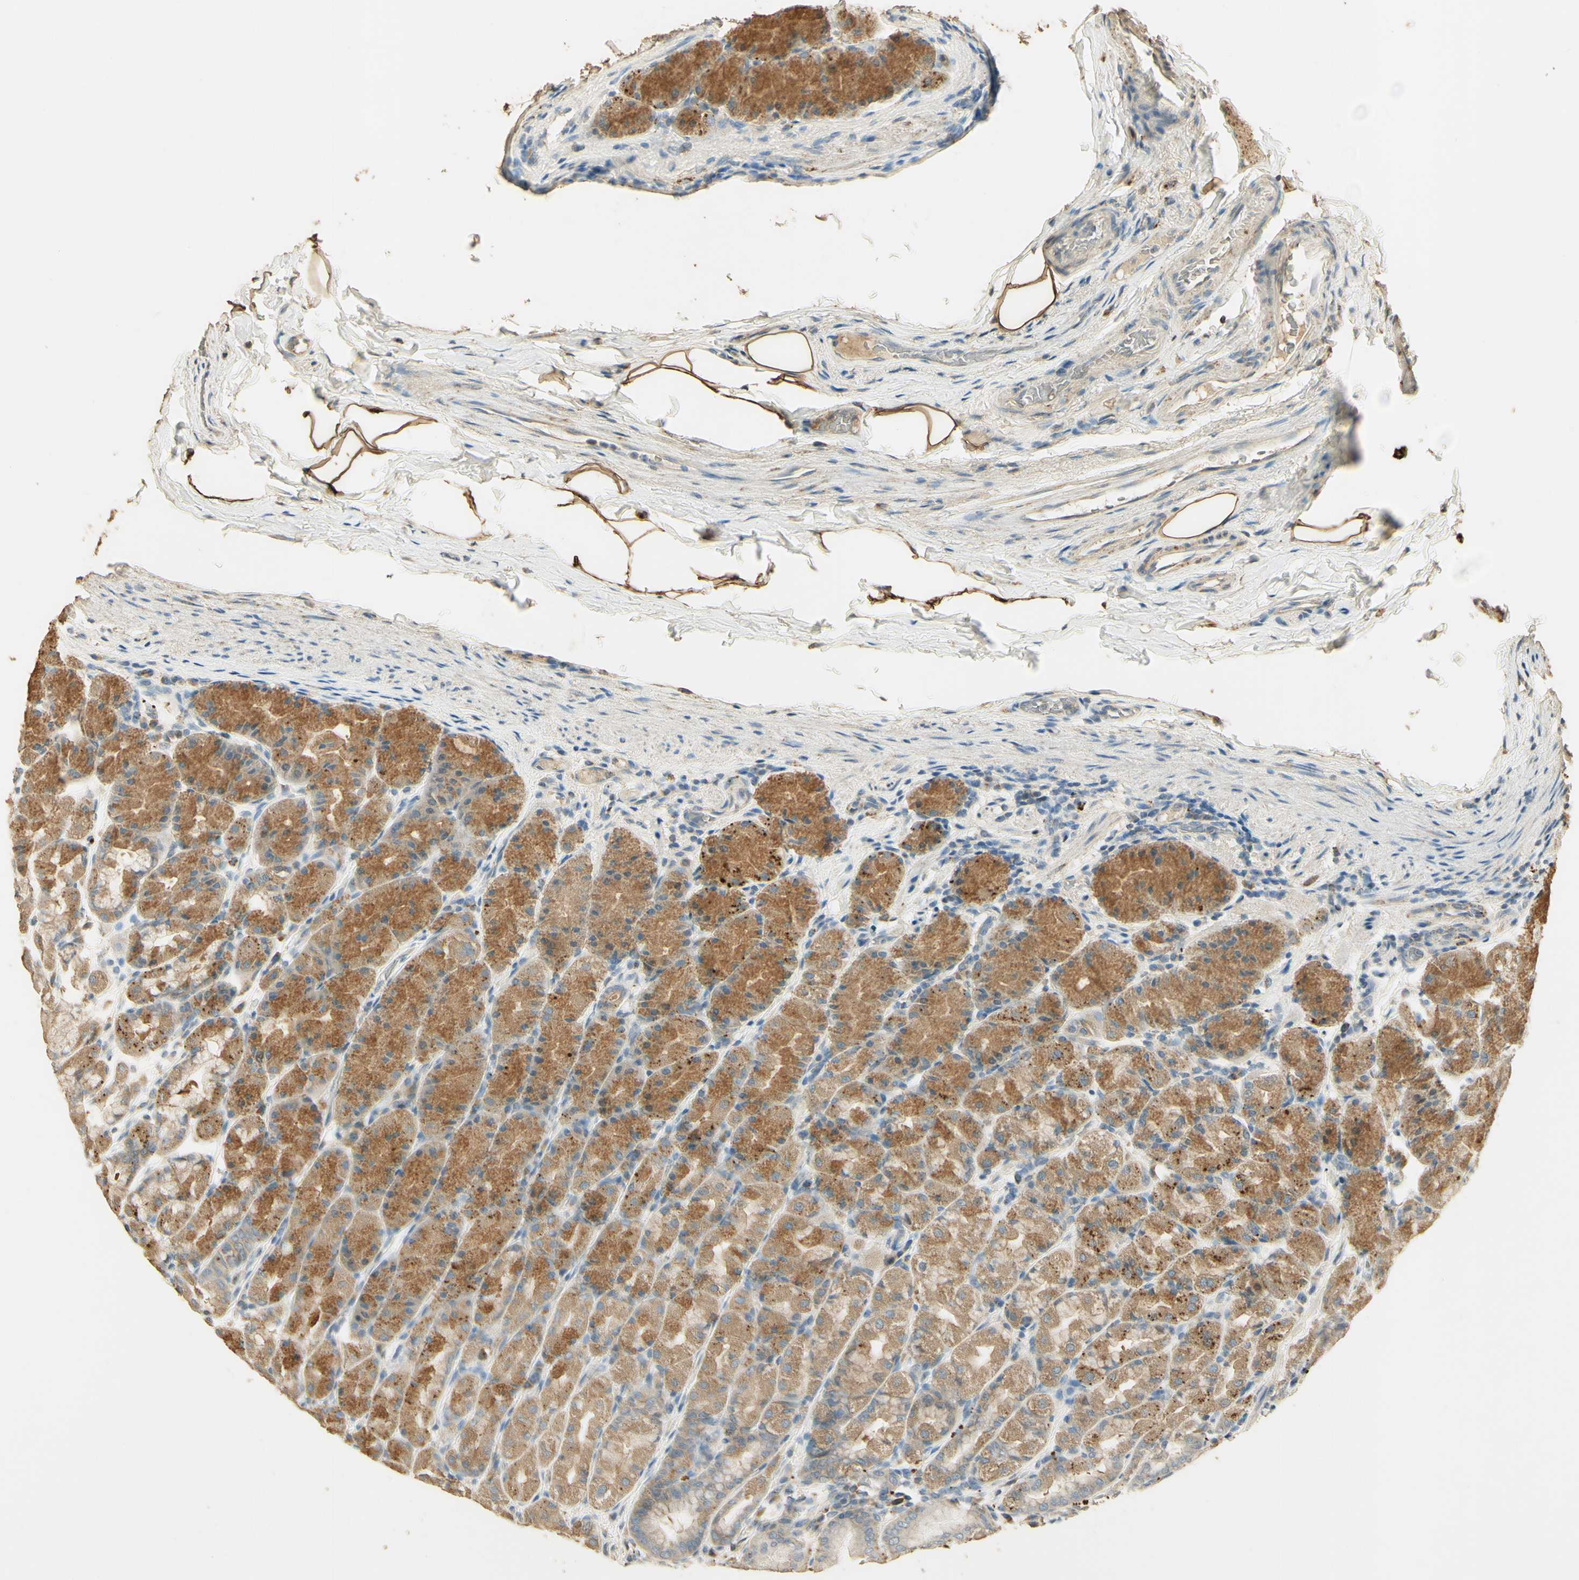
{"staining": {"intensity": "moderate", "quantity": ">75%", "location": "cytoplasmic/membranous"}, "tissue": "stomach", "cell_type": "Glandular cells", "image_type": "normal", "snomed": [{"axis": "morphology", "description": "Normal tissue, NOS"}, {"axis": "topography", "description": "Stomach, upper"}], "caption": "Immunohistochemistry (IHC) micrograph of benign stomach: stomach stained using IHC demonstrates medium levels of moderate protein expression localized specifically in the cytoplasmic/membranous of glandular cells, appearing as a cytoplasmic/membranous brown color.", "gene": "ARHGEF17", "patient": {"sex": "male", "age": 68}}